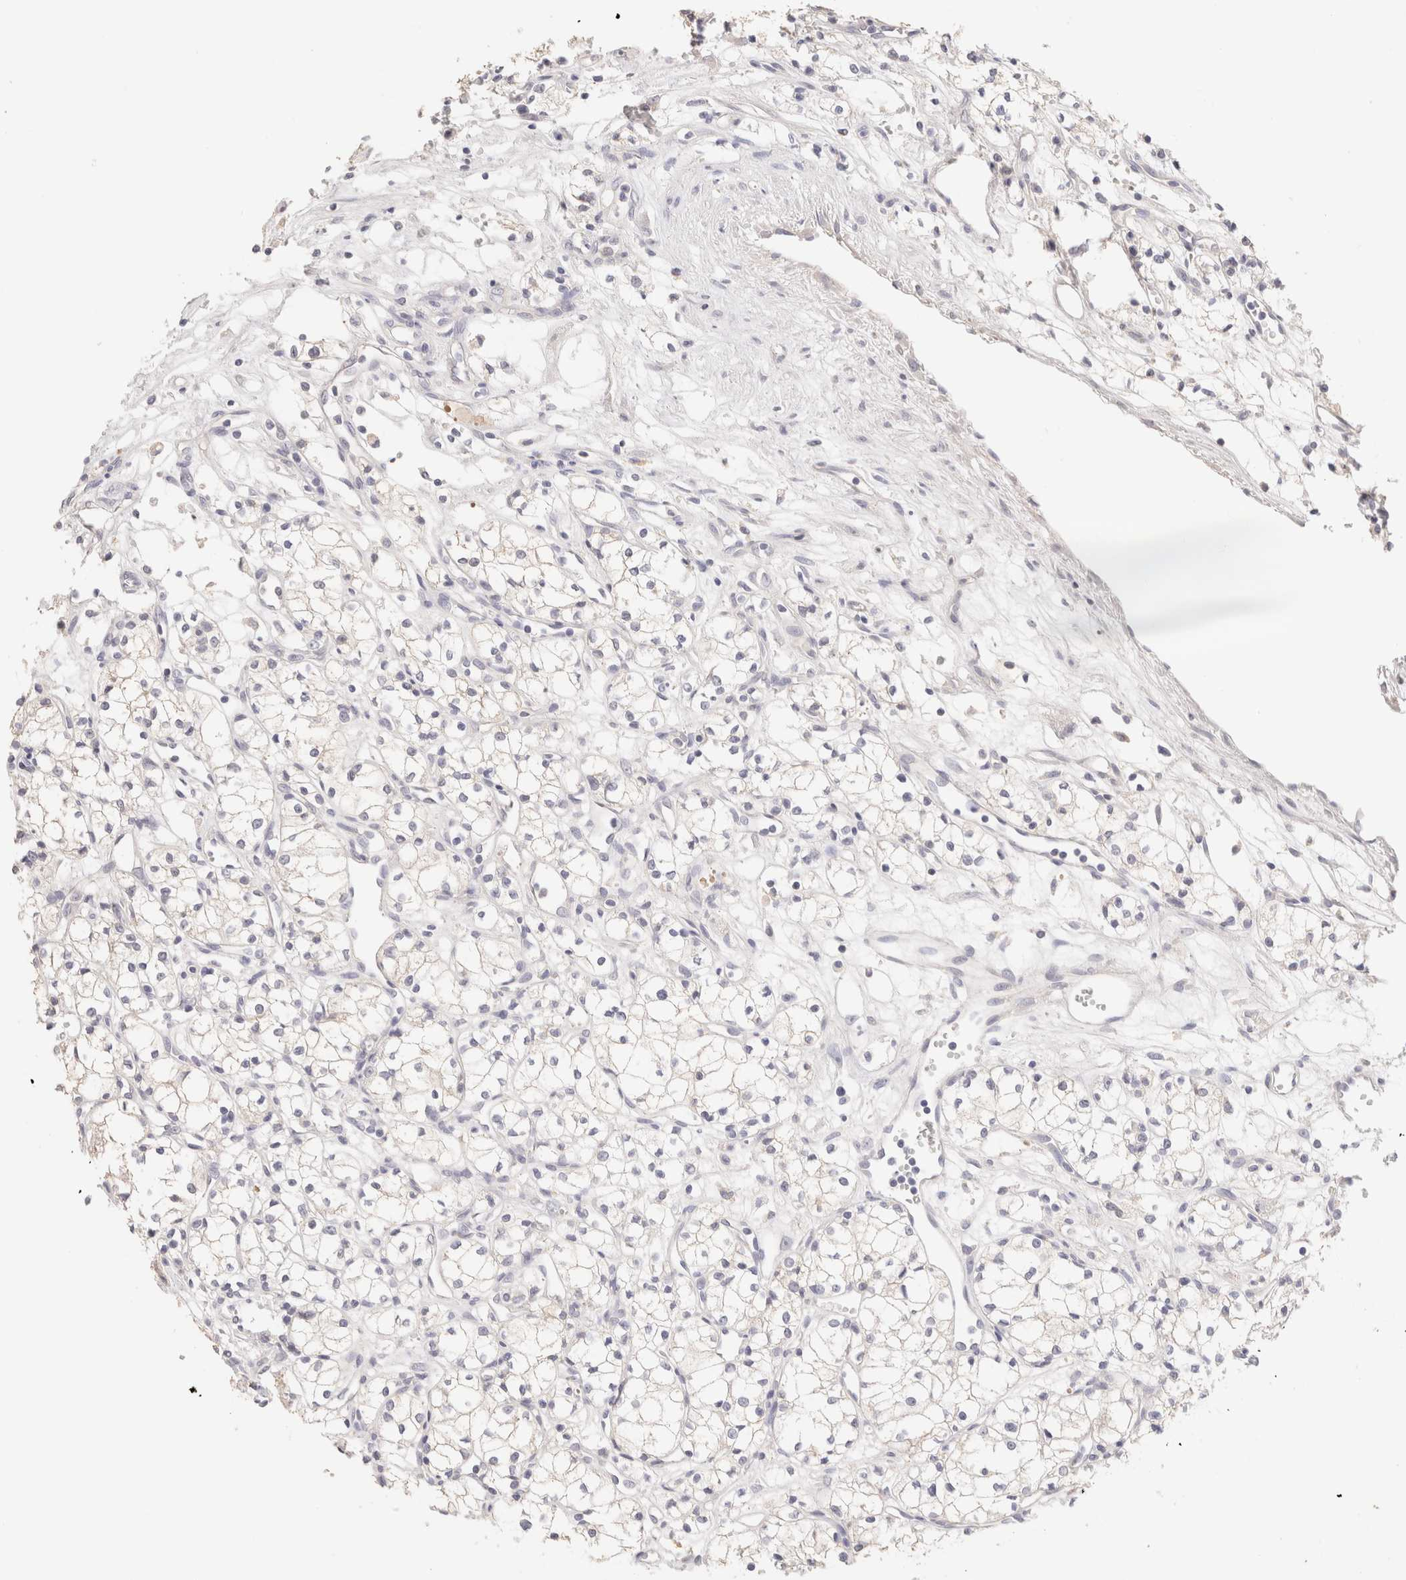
{"staining": {"intensity": "negative", "quantity": "none", "location": "none"}, "tissue": "renal cancer", "cell_type": "Tumor cells", "image_type": "cancer", "snomed": [{"axis": "morphology", "description": "Normal tissue, NOS"}, {"axis": "morphology", "description": "Adenocarcinoma, NOS"}, {"axis": "topography", "description": "Kidney"}], "caption": "DAB (3,3'-diaminobenzidine) immunohistochemical staining of human adenocarcinoma (renal) reveals no significant positivity in tumor cells.", "gene": "SCGB2A2", "patient": {"sex": "male", "age": 59}}